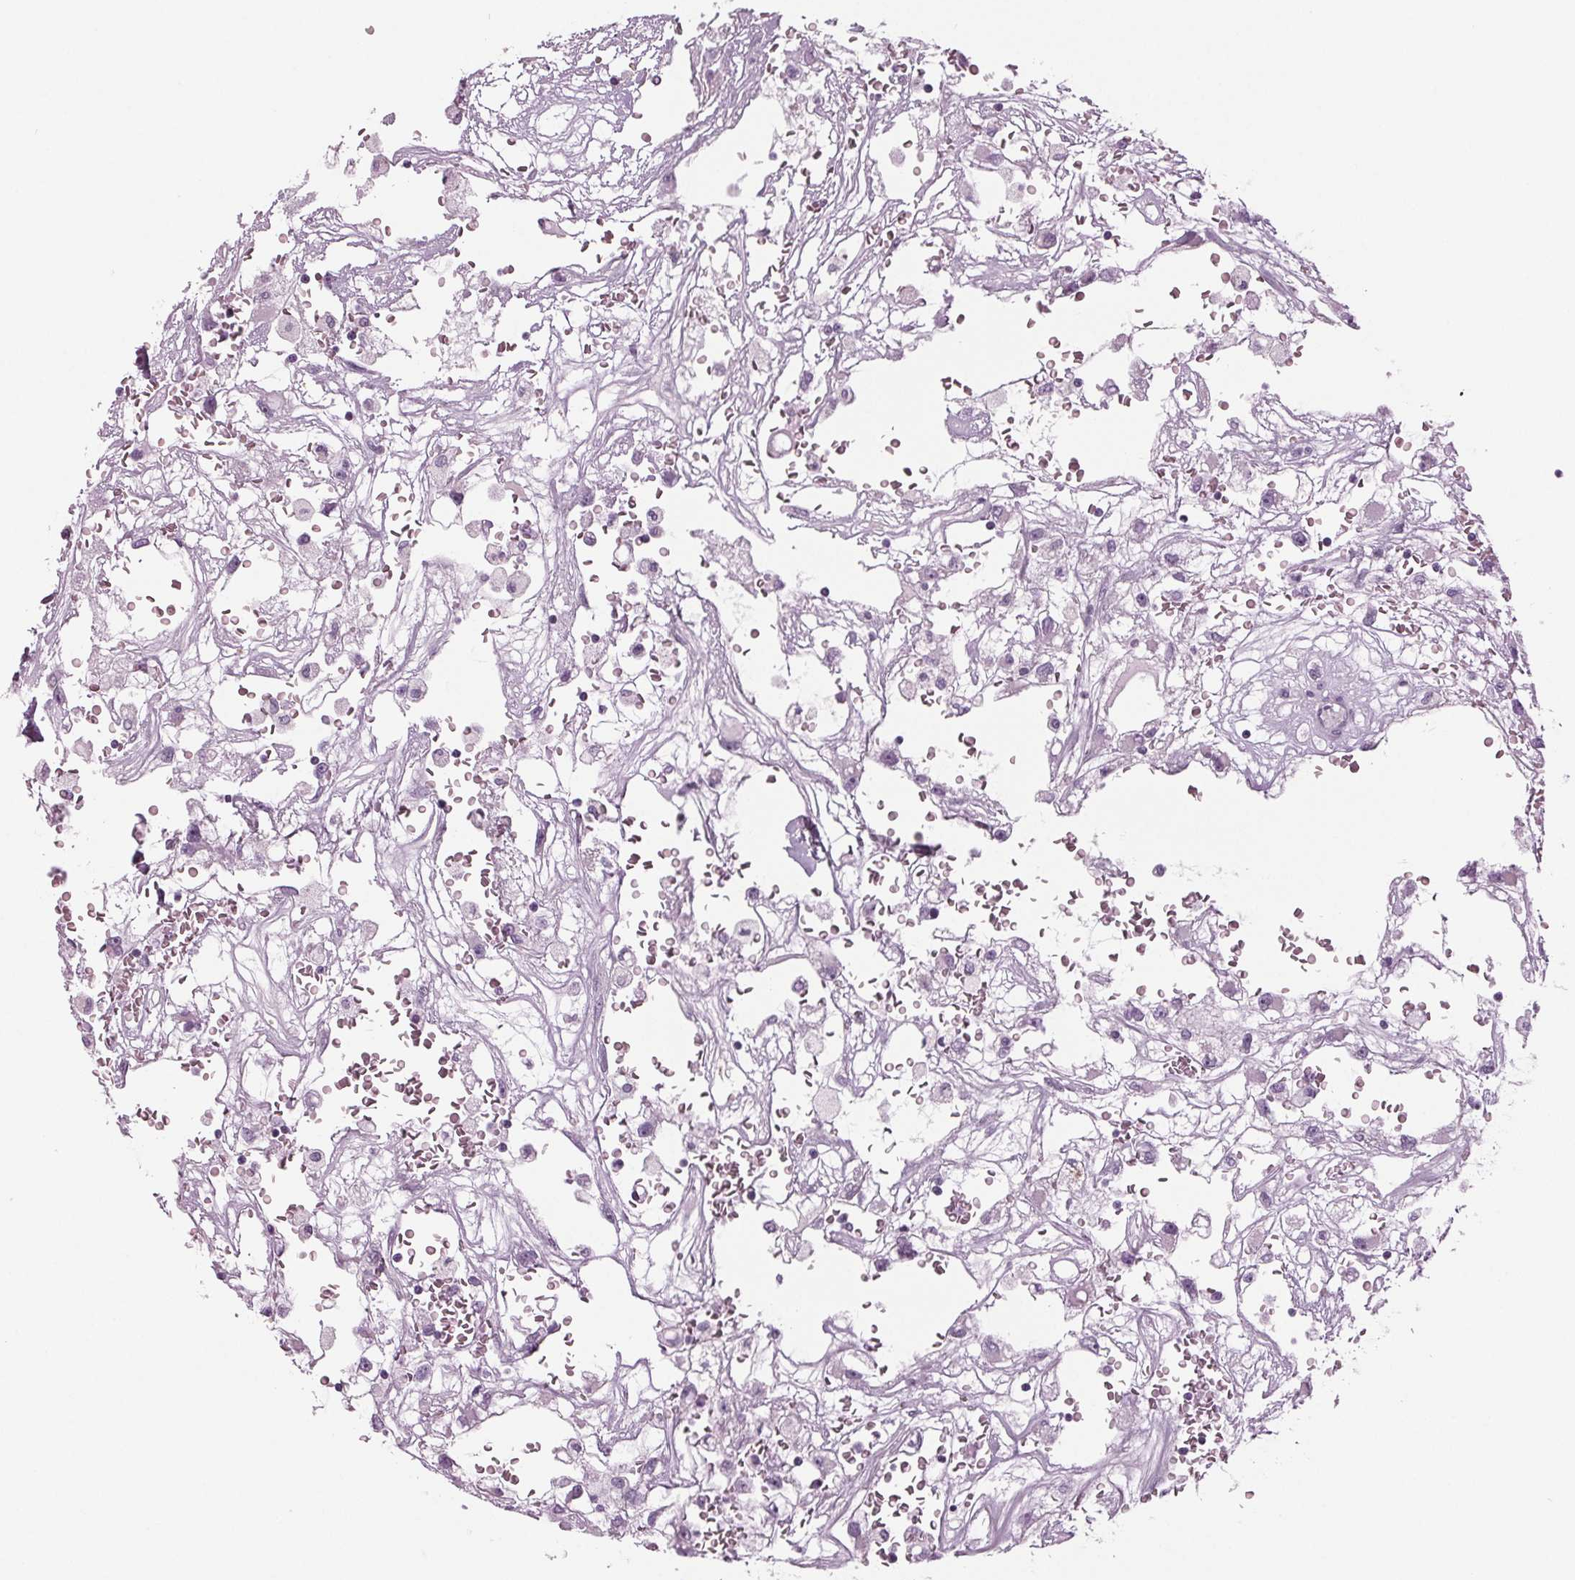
{"staining": {"intensity": "negative", "quantity": "none", "location": "none"}, "tissue": "renal cancer", "cell_type": "Tumor cells", "image_type": "cancer", "snomed": [{"axis": "morphology", "description": "Adenocarcinoma, NOS"}, {"axis": "topography", "description": "Kidney"}], "caption": "A micrograph of human renal cancer is negative for staining in tumor cells. (DAB (3,3'-diaminobenzidine) IHC visualized using brightfield microscopy, high magnification).", "gene": "BHLHE22", "patient": {"sex": "male", "age": 59}}